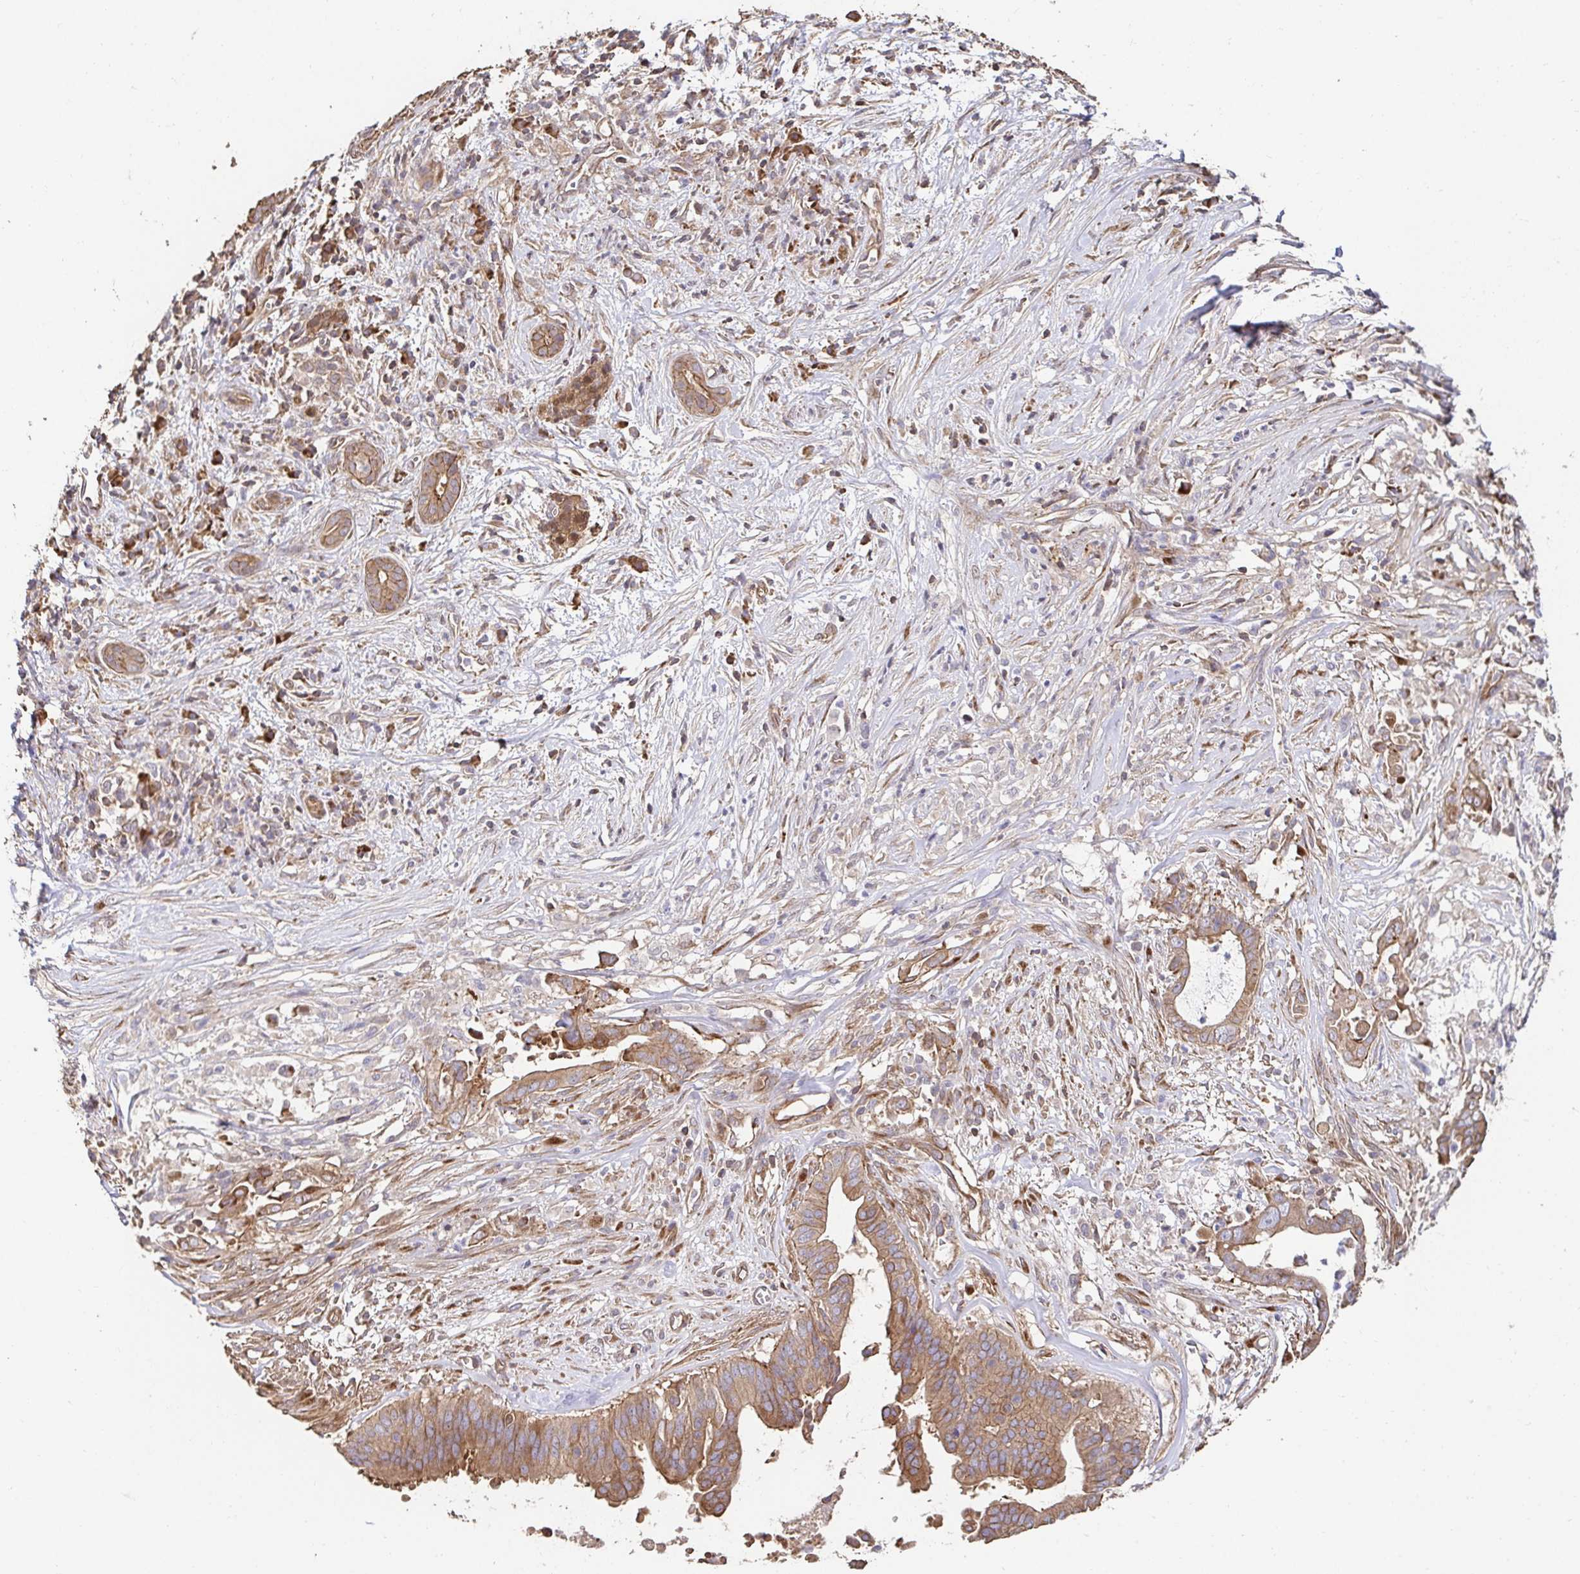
{"staining": {"intensity": "moderate", "quantity": ">75%", "location": "cytoplasmic/membranous"}, "tissue": "pancreatic cancer", "cell_type": "Tumor cells", "image_type": "cancer", "snomed": [{"axis": "morphology", "description": "Adenocarcinoma, NOS"}, {"axis": "topography", "description": "Pancreas"}], "caption": "Pancreatic adenocarcinoma stained with a brown dye exhibits moderate cytoplasmic/membranous positive positivity in approximately >75% of tumor cells.", "gene": "APBB1", "patient": {"sex": "male", "age": 61}}